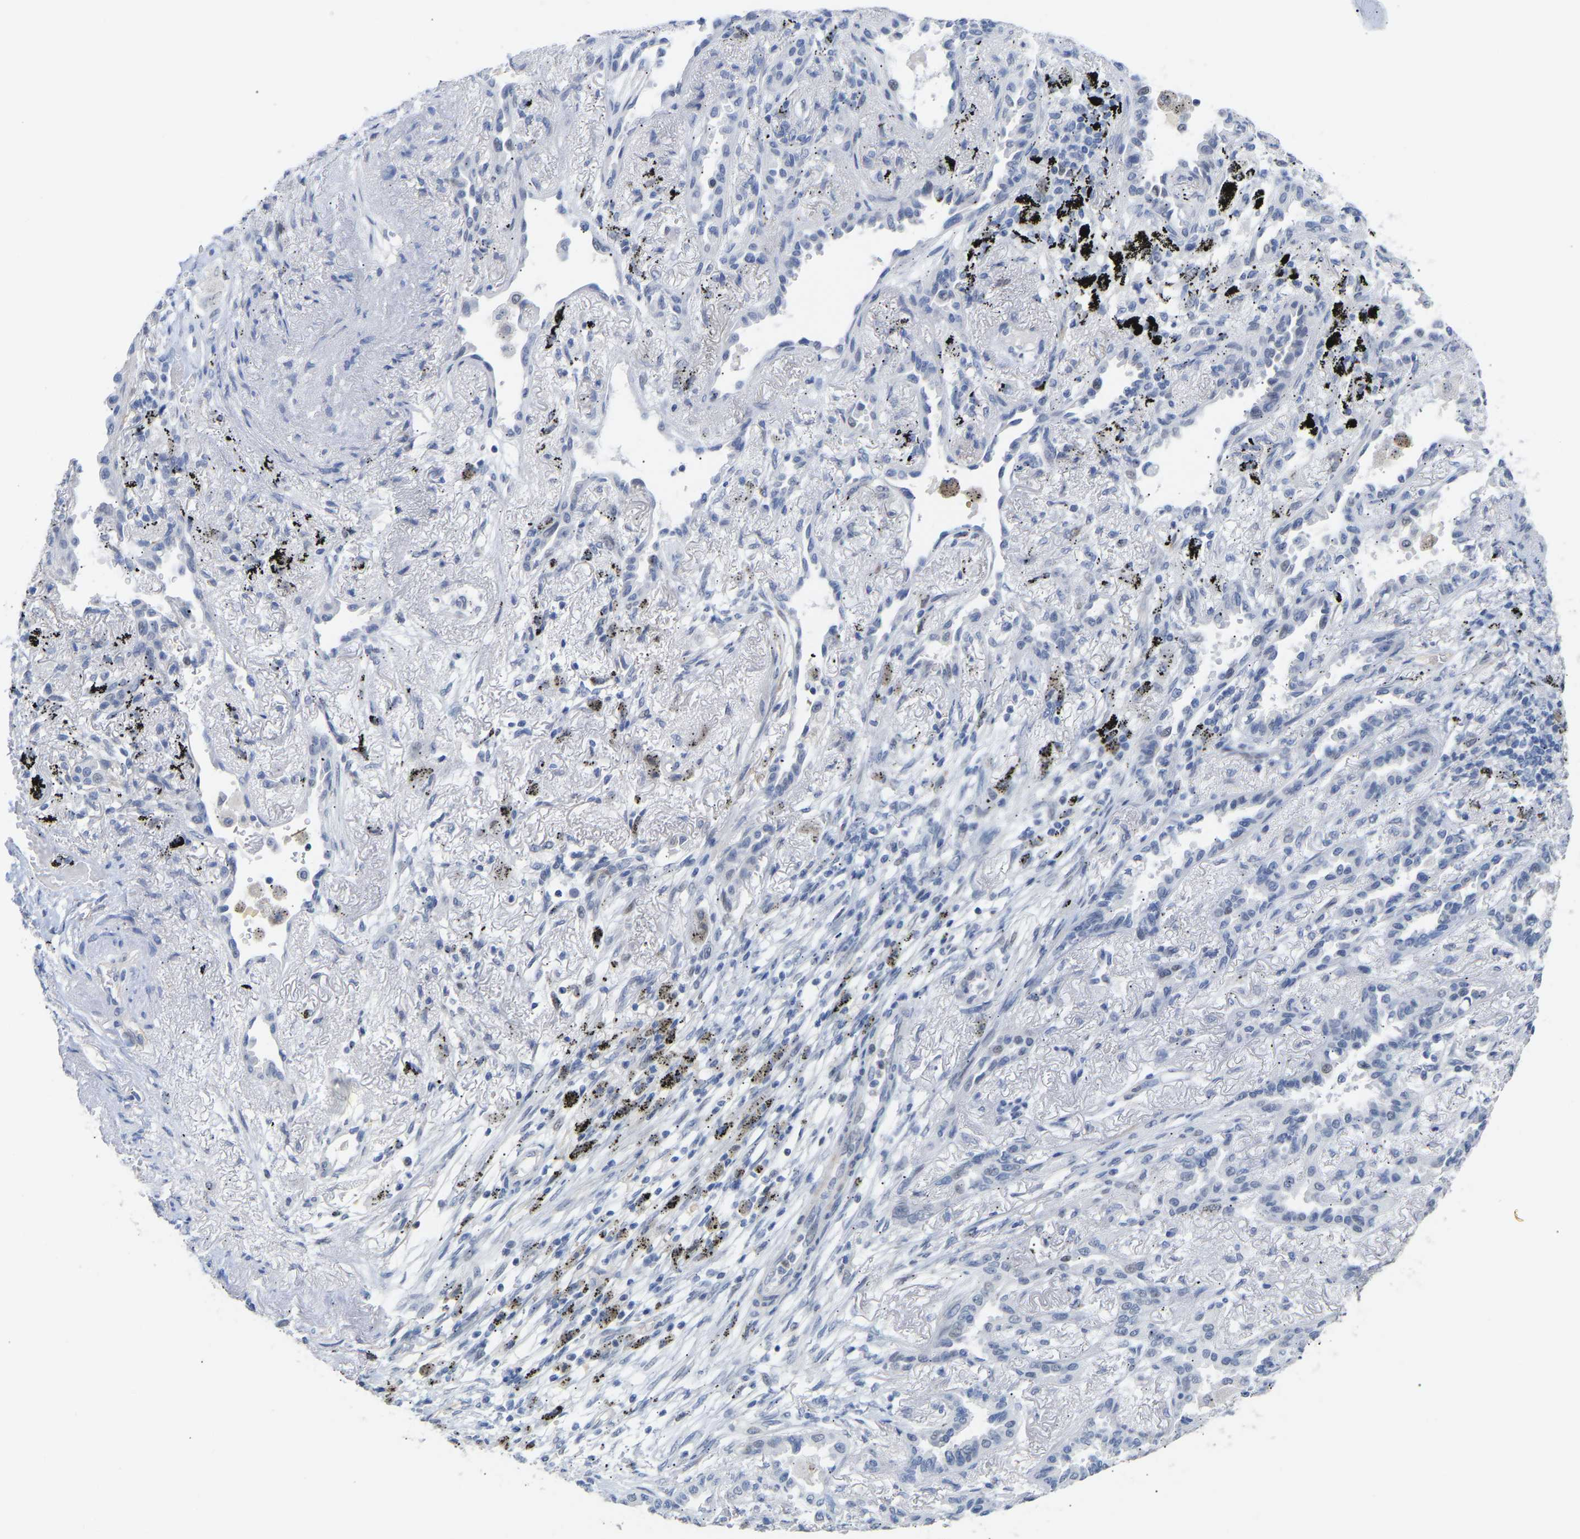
{"staining": {"intensity": "negative", "quantity": "none", "location": "none"}, "tissue": "lung cancer", "cell_type": "Tumor cells", "image_type": "cancer", "snomed": [{"axis": "morphology", "description": "Adenocarcinoma, NOS"}, {"axis": "topography", "description": "Lung"}], "caption": "This is a micrograph of immunohistochemistry staining of adenocarcinoma (lung), which shows no expression in tumor cells.", "gene": "AMPH", "patient": {"sex": "male", "age": 59}}